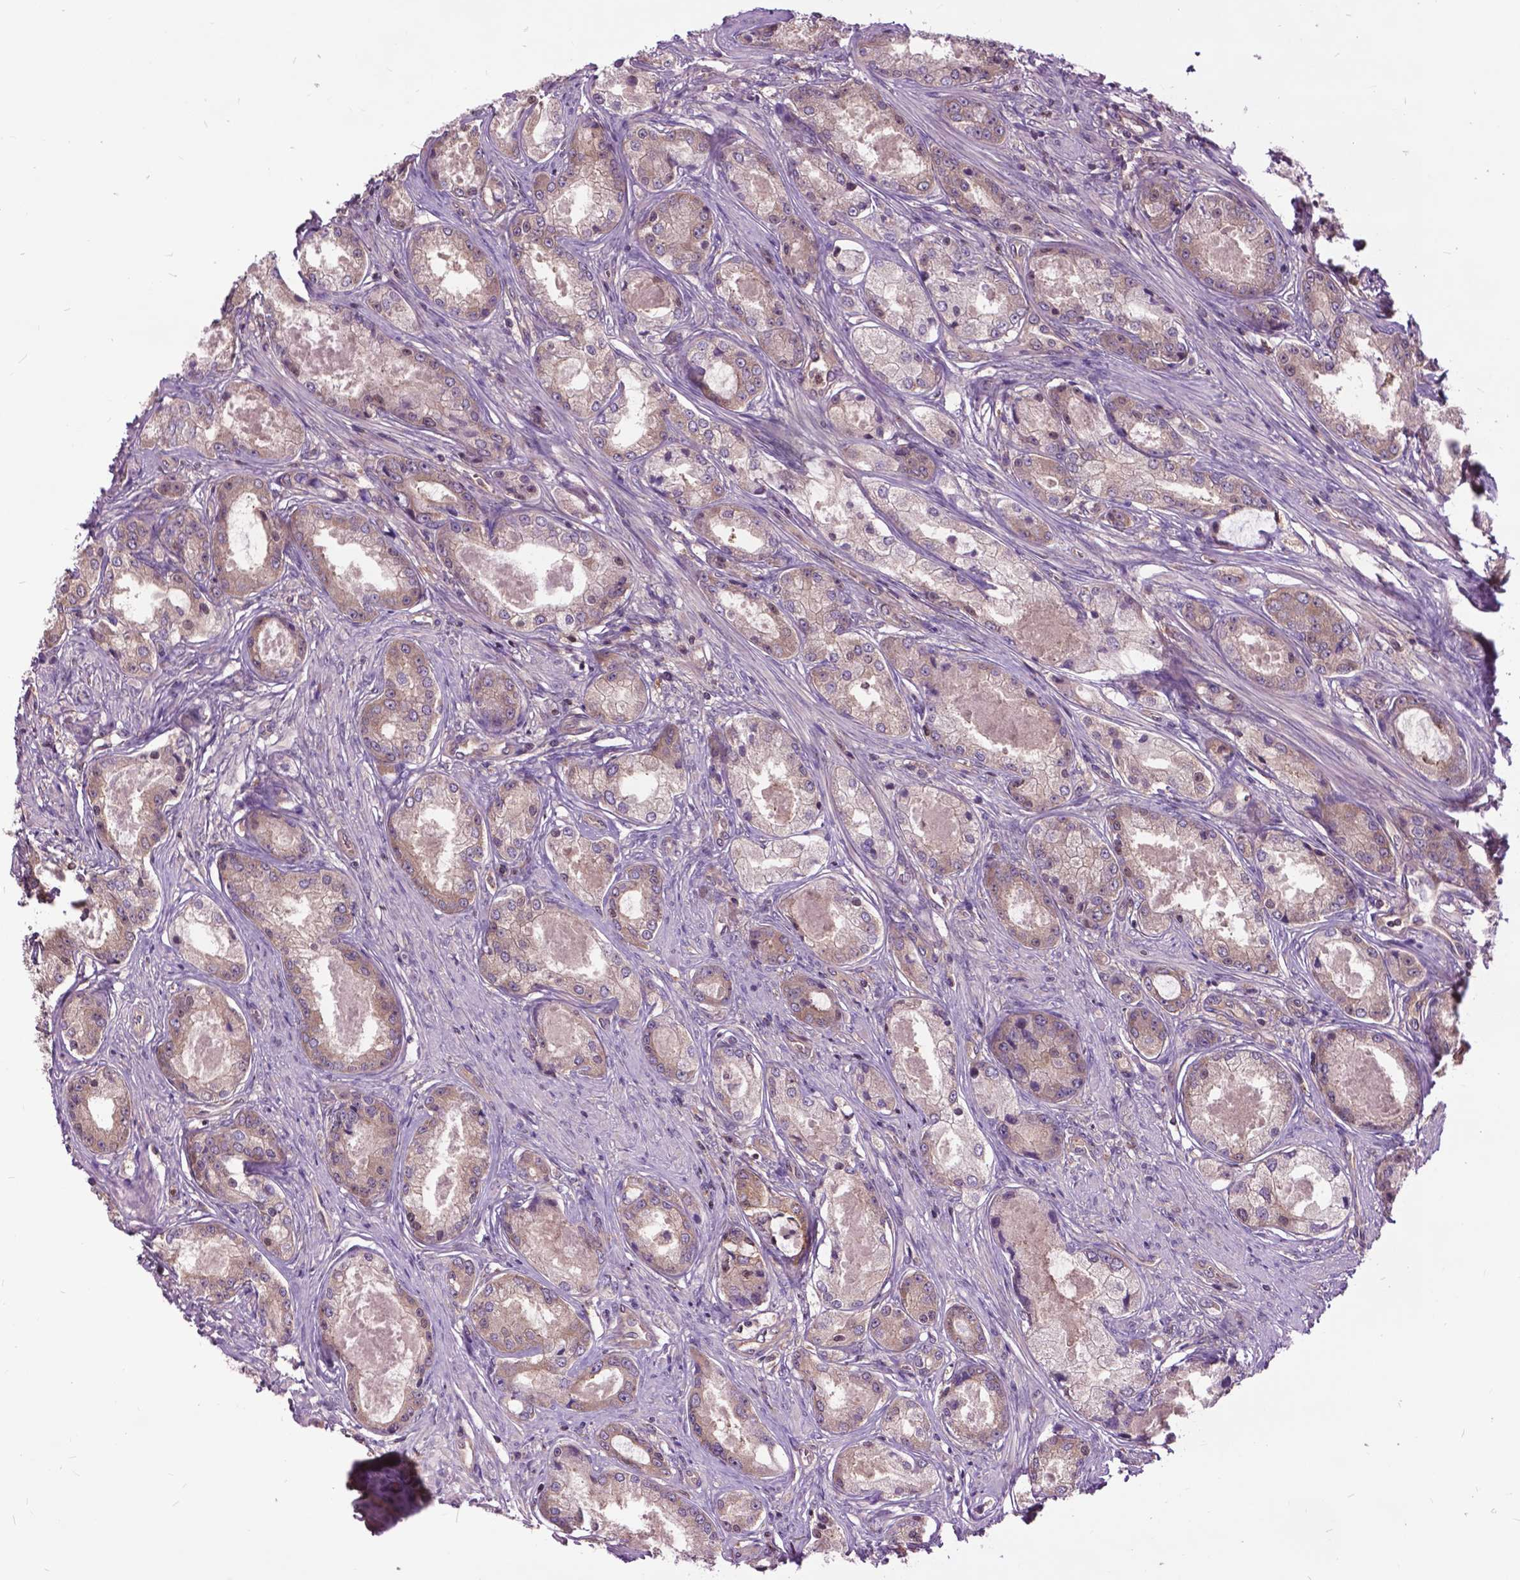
{"staining": {"intensity": "weak", "quantity": ">75%", "location": "cytoplasmic/membranous"}, "tissue": "prostate cancer", "cell_type": "Tumor cells", "image_type": "cancer", "snomed": [{"axis": "morphology", "description": "Adenocarcinoma, Low grade"}, {"axis": "topography", "description": "Prostate"}], "caption": "Immunohistochemistry (IHC) (DAB) staining of low-grade adenocarcinoma (prostate) demonstrates weak cytoplasmic/membranous protein positivity in about >75% of tumor cells.", "gene": "ARAF", "patient": {"sex": "male", "age": 68}}